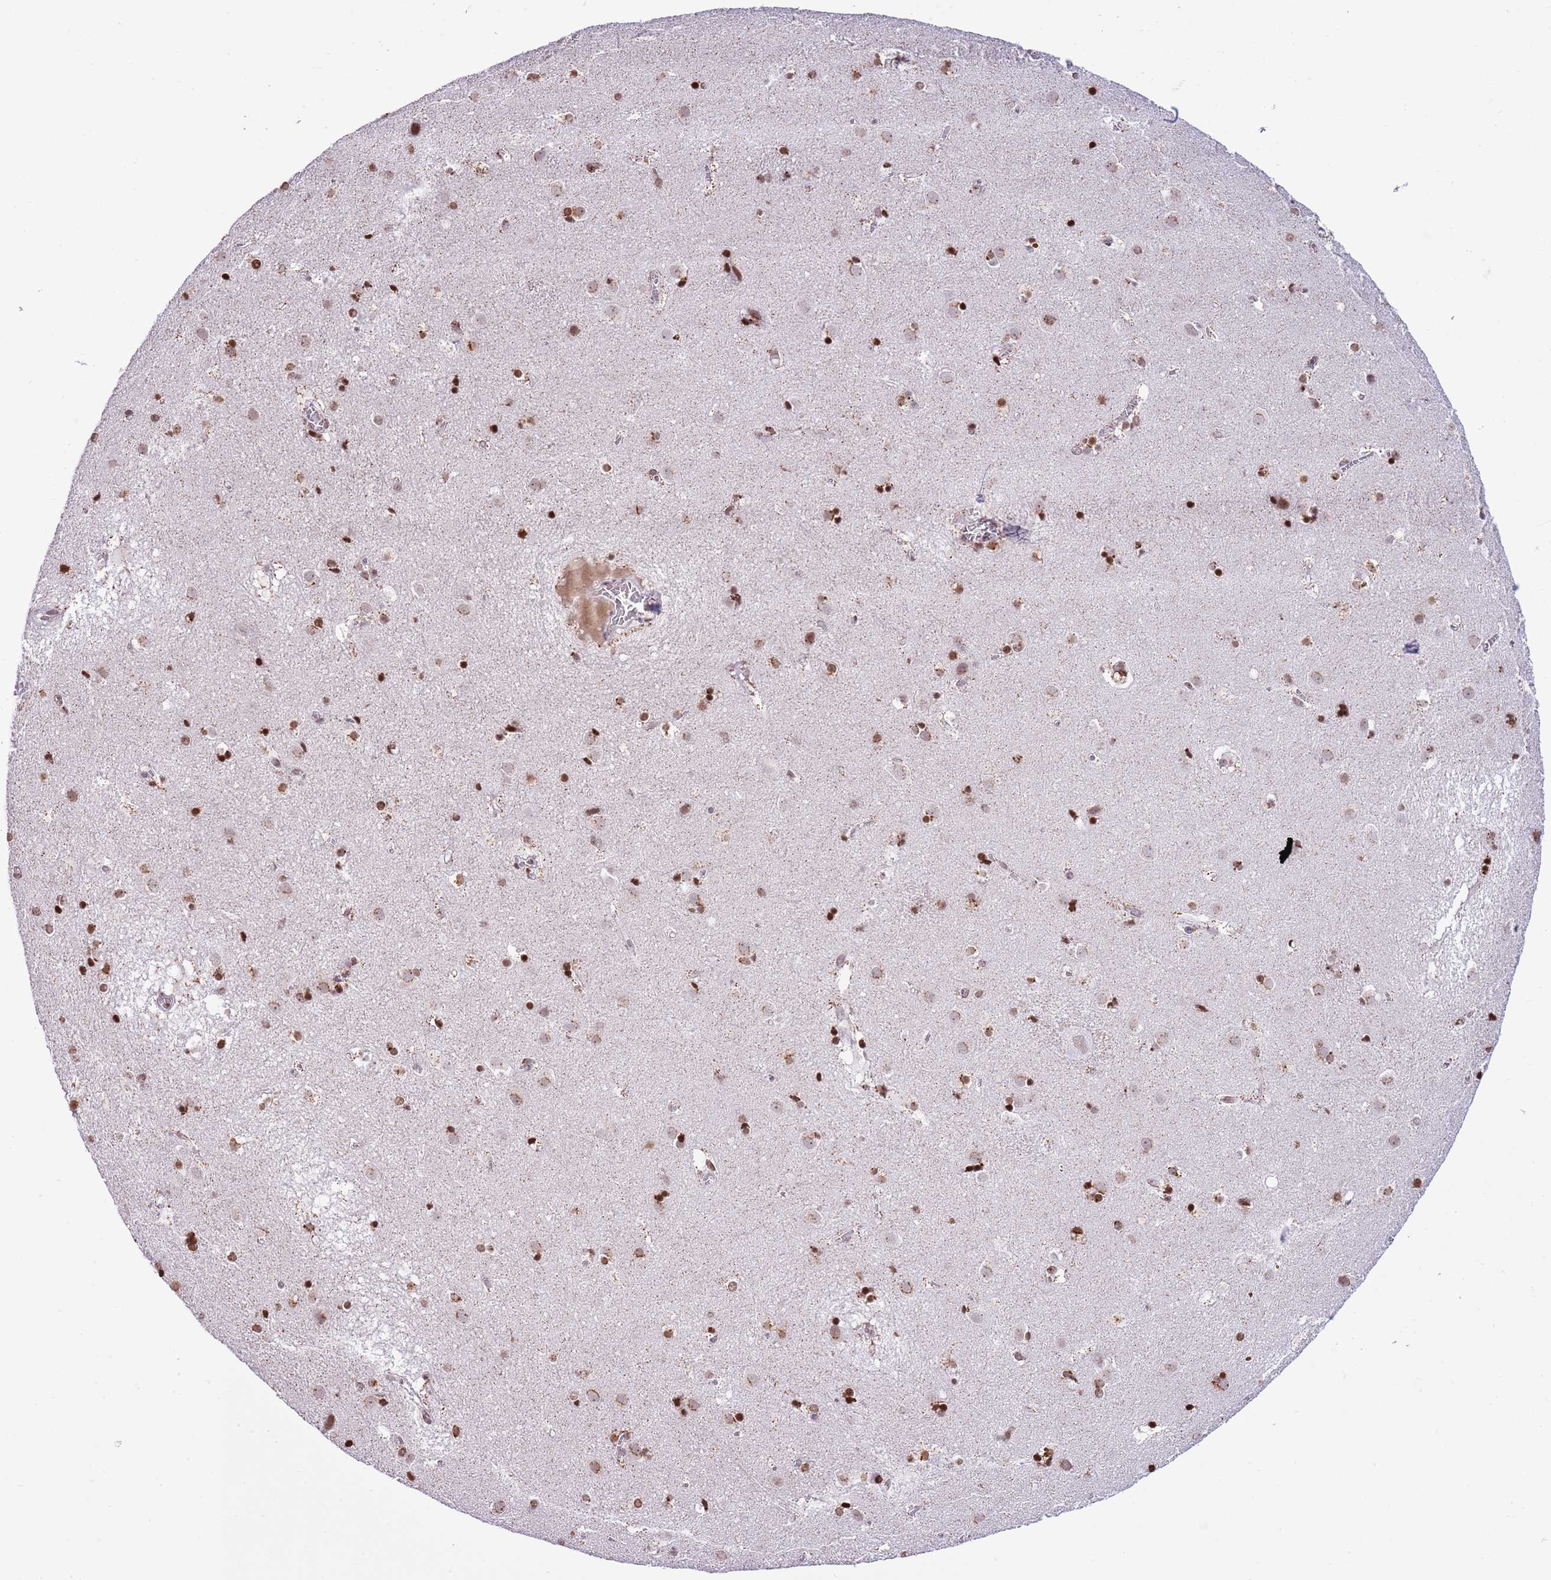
{"staining": {"intensity": "strong", "quantity": ">75%", "location": "nuclear"}, "tissue": "caudate", "cell_type": "Glial cells", "image_type": "normal", "snomed": [{"axis": "morphology", "description": "Normal tissue, NOS"}, {"axis": "topography", "description": "Lateral ventricle wall"}], "caption": "IHC of normal caudate displays high levels of strong nuclear positivity in approximately >75% of glial cells. The protein is stained brown, and the nuclei are stained in blue (DAB IHC with brightfield microscopy, high magnification).", "gene": "KPNA3", "patient": {"sex": "male", "age": 70}}